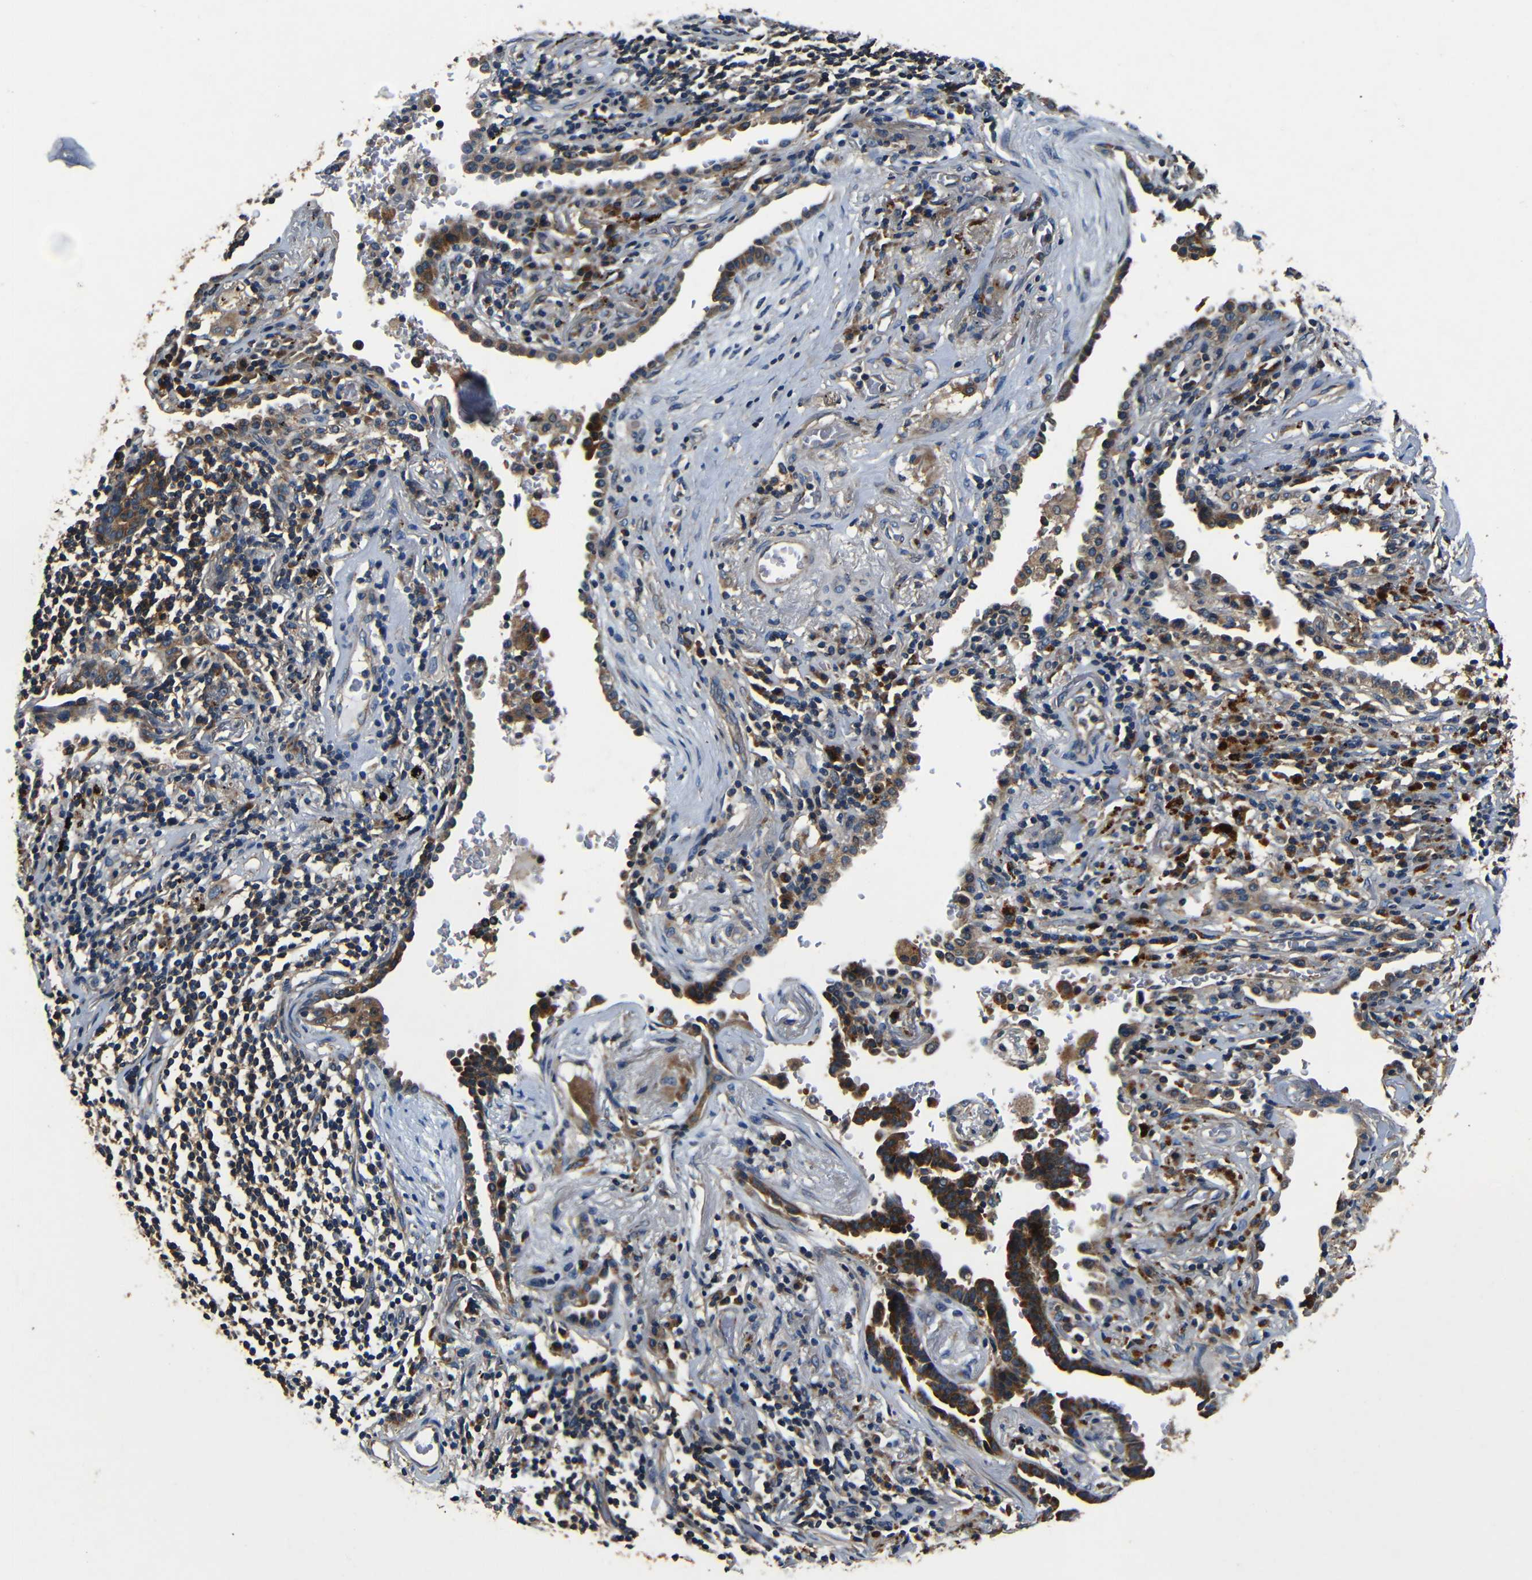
{"staining": {"intensity": "strong", "quantity": ">75%", "location": "cytoplasmic/membranous"}, "tissue": "lung cancer", "cell_type": "Tumor cells", "image_type": "cancer", "snomed": [{"axis": "morphology", "description": "Adenocarcinoma, NOS"}, {"axis": "topography", "description": "Lung"}], "caption": "DAB immunohistochemical staining of adenocarcinoma (lung) exhibits strong cytoplasmic/membranous protein staining in about >75% of tumor cells.", "gene": "MTX1", "patient": {"sex": "female", "age": 64}}